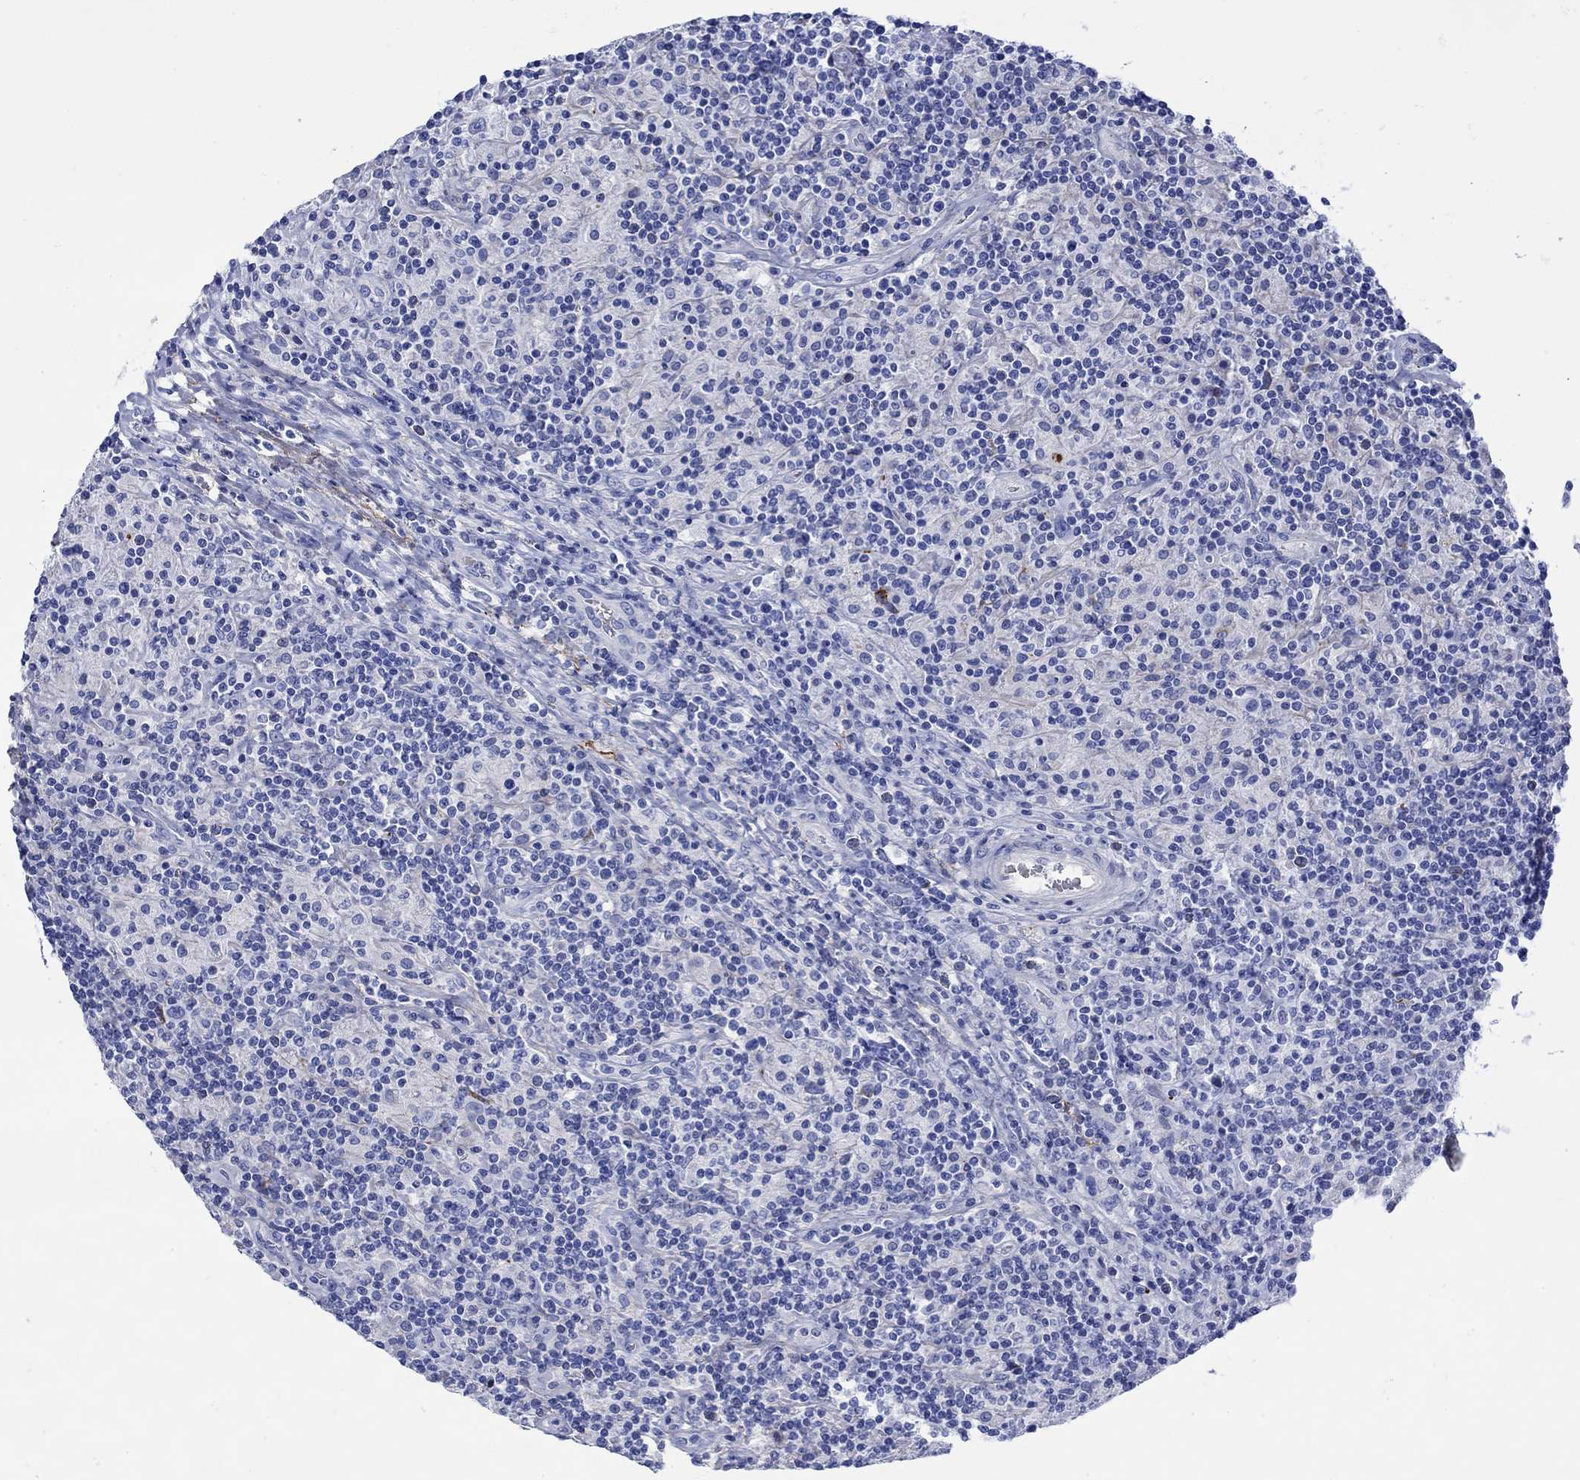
{"staining": {"intensity": "negative", "quantity": "none", "location": "none"}, "tissue": "lymphoma", "cell_type": "Tumor cells", "image_type": "cancer", "snomed": [{"axis": "morphology", "description": "Hodgkin's disease, NOS"}, {"axis": "topography", "description": "Lymph node"}], "caption": "Tumor cells show no significant staining in Hodgkin's disease.", "gene": "ANKMY1", "patient": {"sex": "male", "age": 70}}